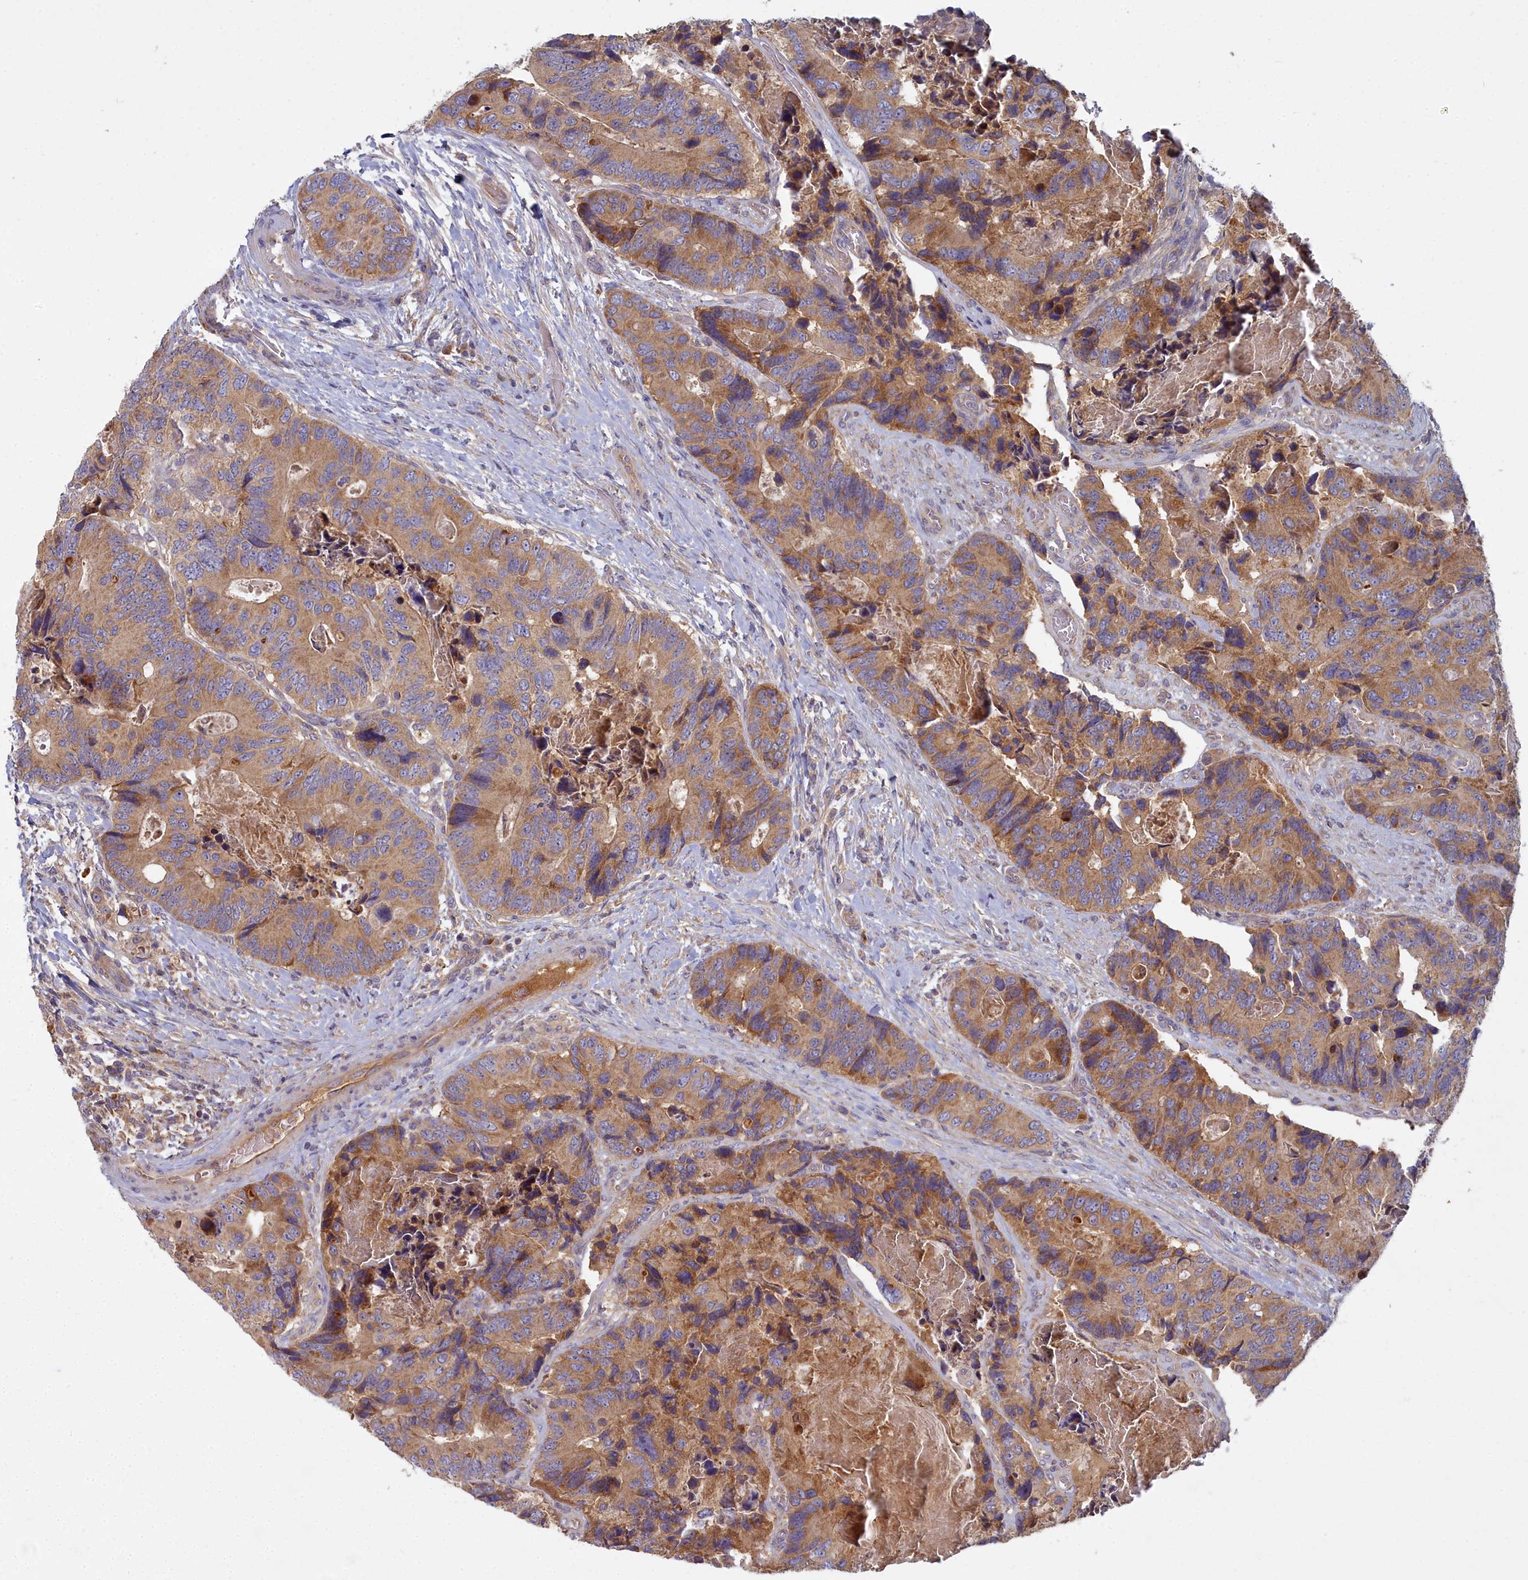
{"staining": {"intensity": "moderate", "quantity": ">75%", "location": "cytoplasmic/membranous"}, "tissue": "colorectal cancer", "cell_type": "Tumor cells", "image_type": "cancer", "snomed": [{"axis": "morphology", "description": "Adenocarcinoma, NOS"}, {"axis": "topography", "description": "Colon"}], "caption": "A brown stain labels moderate cytoplasmic/membranous expression of a protein in adenocarcinoma (colorectal) tumor cells.", "gene": "CCDC167", "patient": {"sex": "male", "age": 84}}